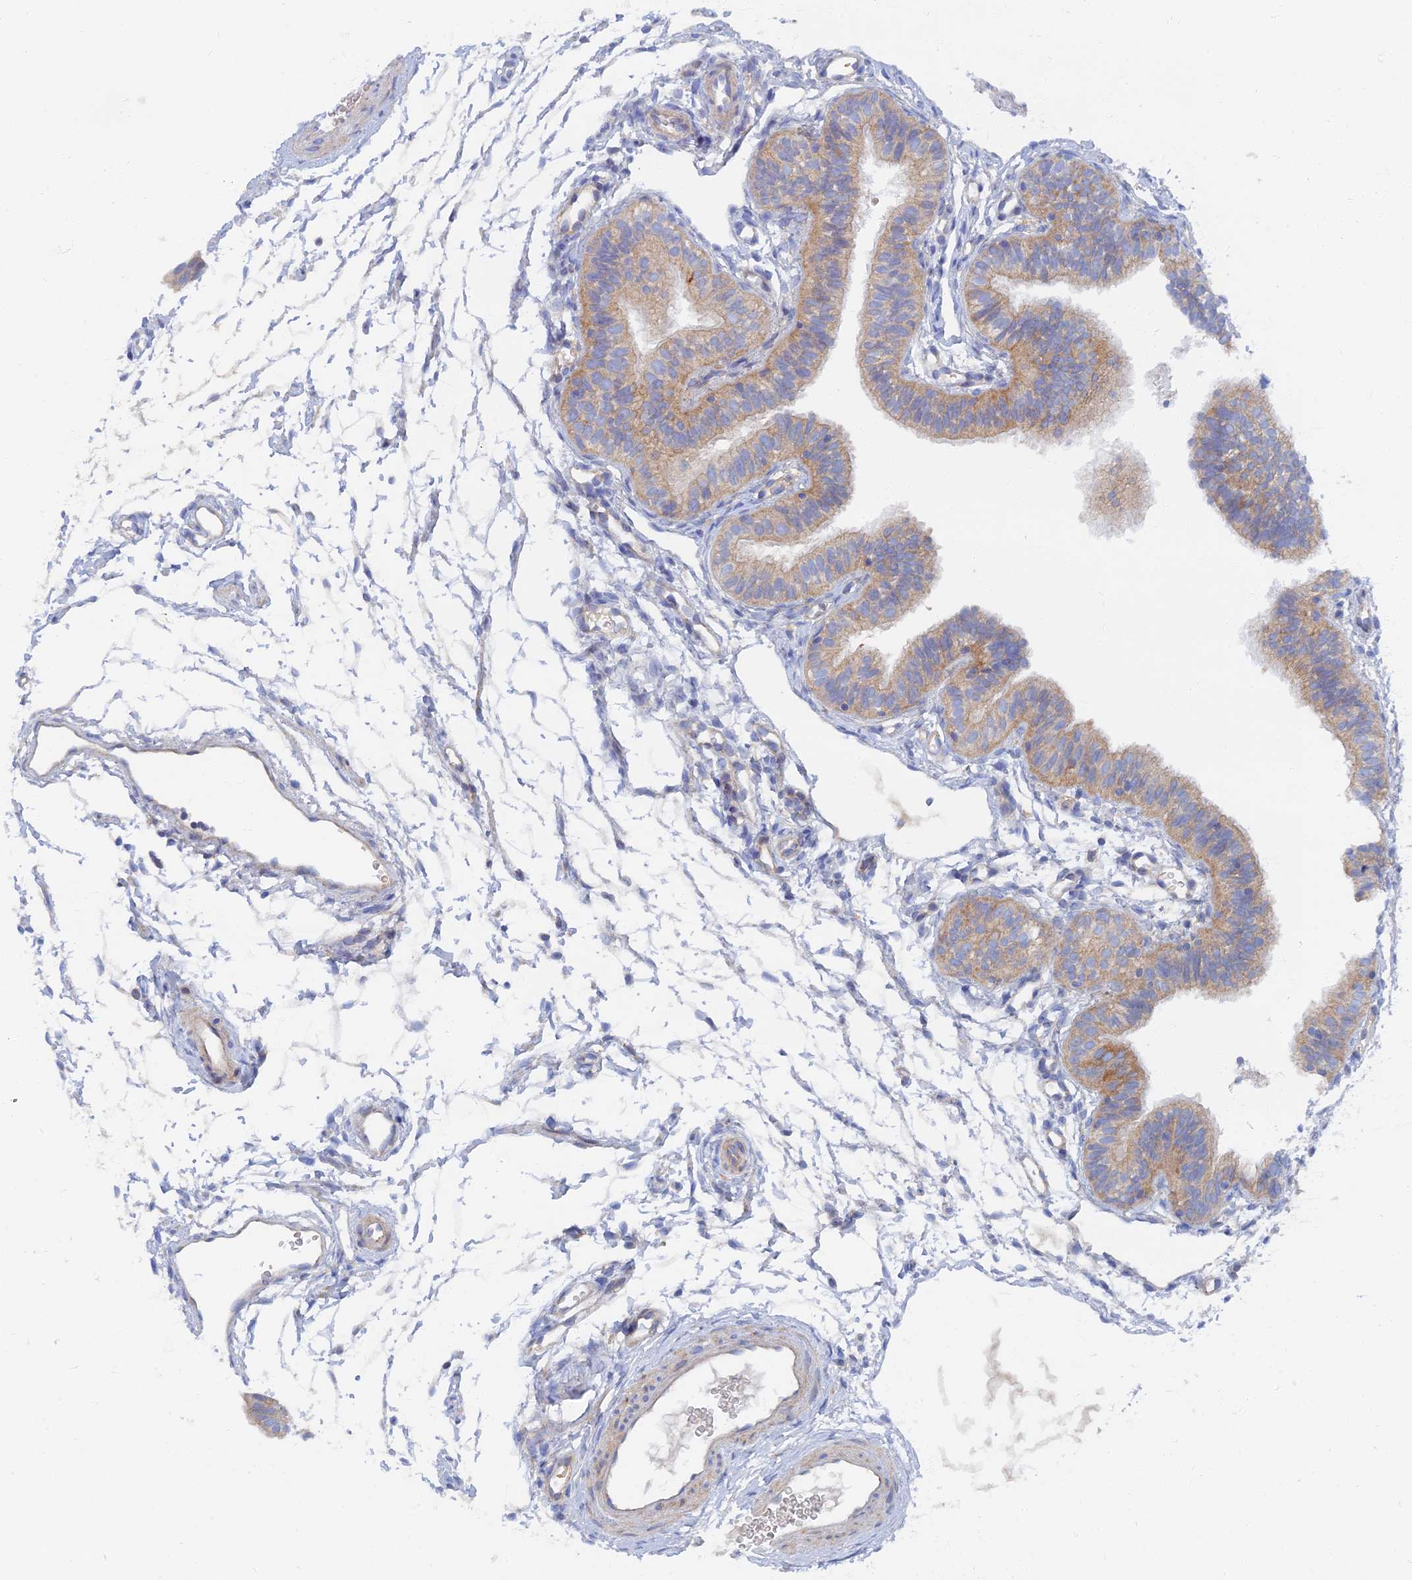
{"staining": {"intensity": "moderate", "quantity": "<25%", "location": "cytoplasmic/membranous"}, "tissue": "fallopian tube", "cell_type": "Glandular cells", "image_type": "normal", "snomed": [{"axis": "morphology", "description": "Normal tissue, NOS"}, {"axis": "topography", "description": "Fallopian tube"}], "caption": "DAB (3,3'-diaminobenzidine) immunohistochemical staining of benign human fallopian tube reveals moderate cytoplasmic/membranous protein expression in approximately <25% of glandular cells. Using DAB (3,3'-diaminobenzidine) (brown) and hematoxylin (blue) stains, captured at high magnification using brightfield microscopy.", "gene": "TMEM44", "patient": {"sex": "female", "age": 35}}